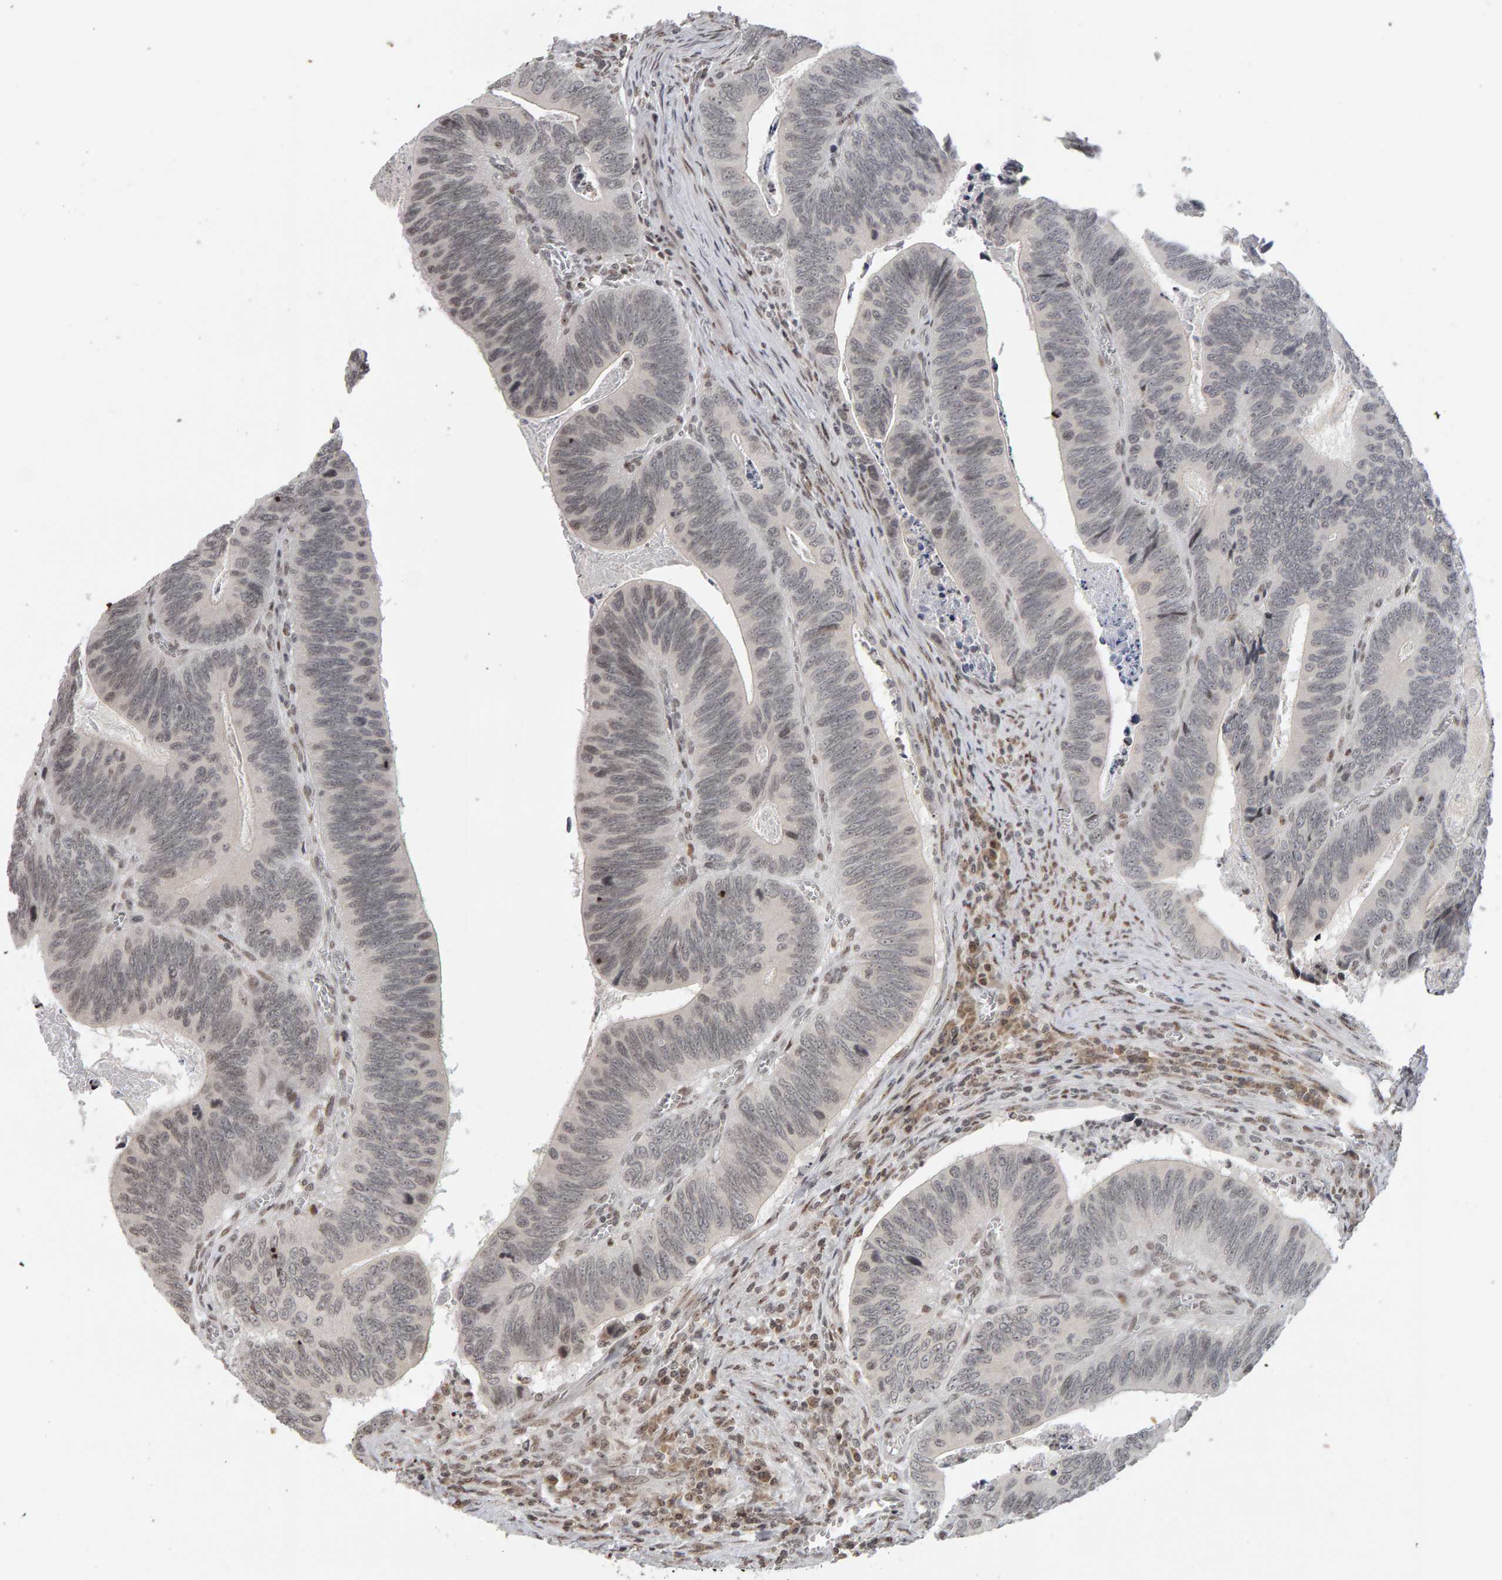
{"staining": {"intensity": "weak", "quantity": "<25%", "location": "nuclear"}, "tissue": "colorectal cancer", "cell_type": "Tumor cells", "image_type": "cancer", "snomed": [{"axis": "morphology", "description": "Inflammation, NOS"}, {"axis": "morphology", "description": "Adenocarcinoma, NOS"}, {"axis": "topography", "description": "Colon"}], "caption": "Human colorectal cancer (adenocarcinoma) stained for a protein using immunohistochemistry (IHC) exhibits no expression in tumor cells.", "gene": "TRAM1", "patient": {"sex": "male", "age": 72}}